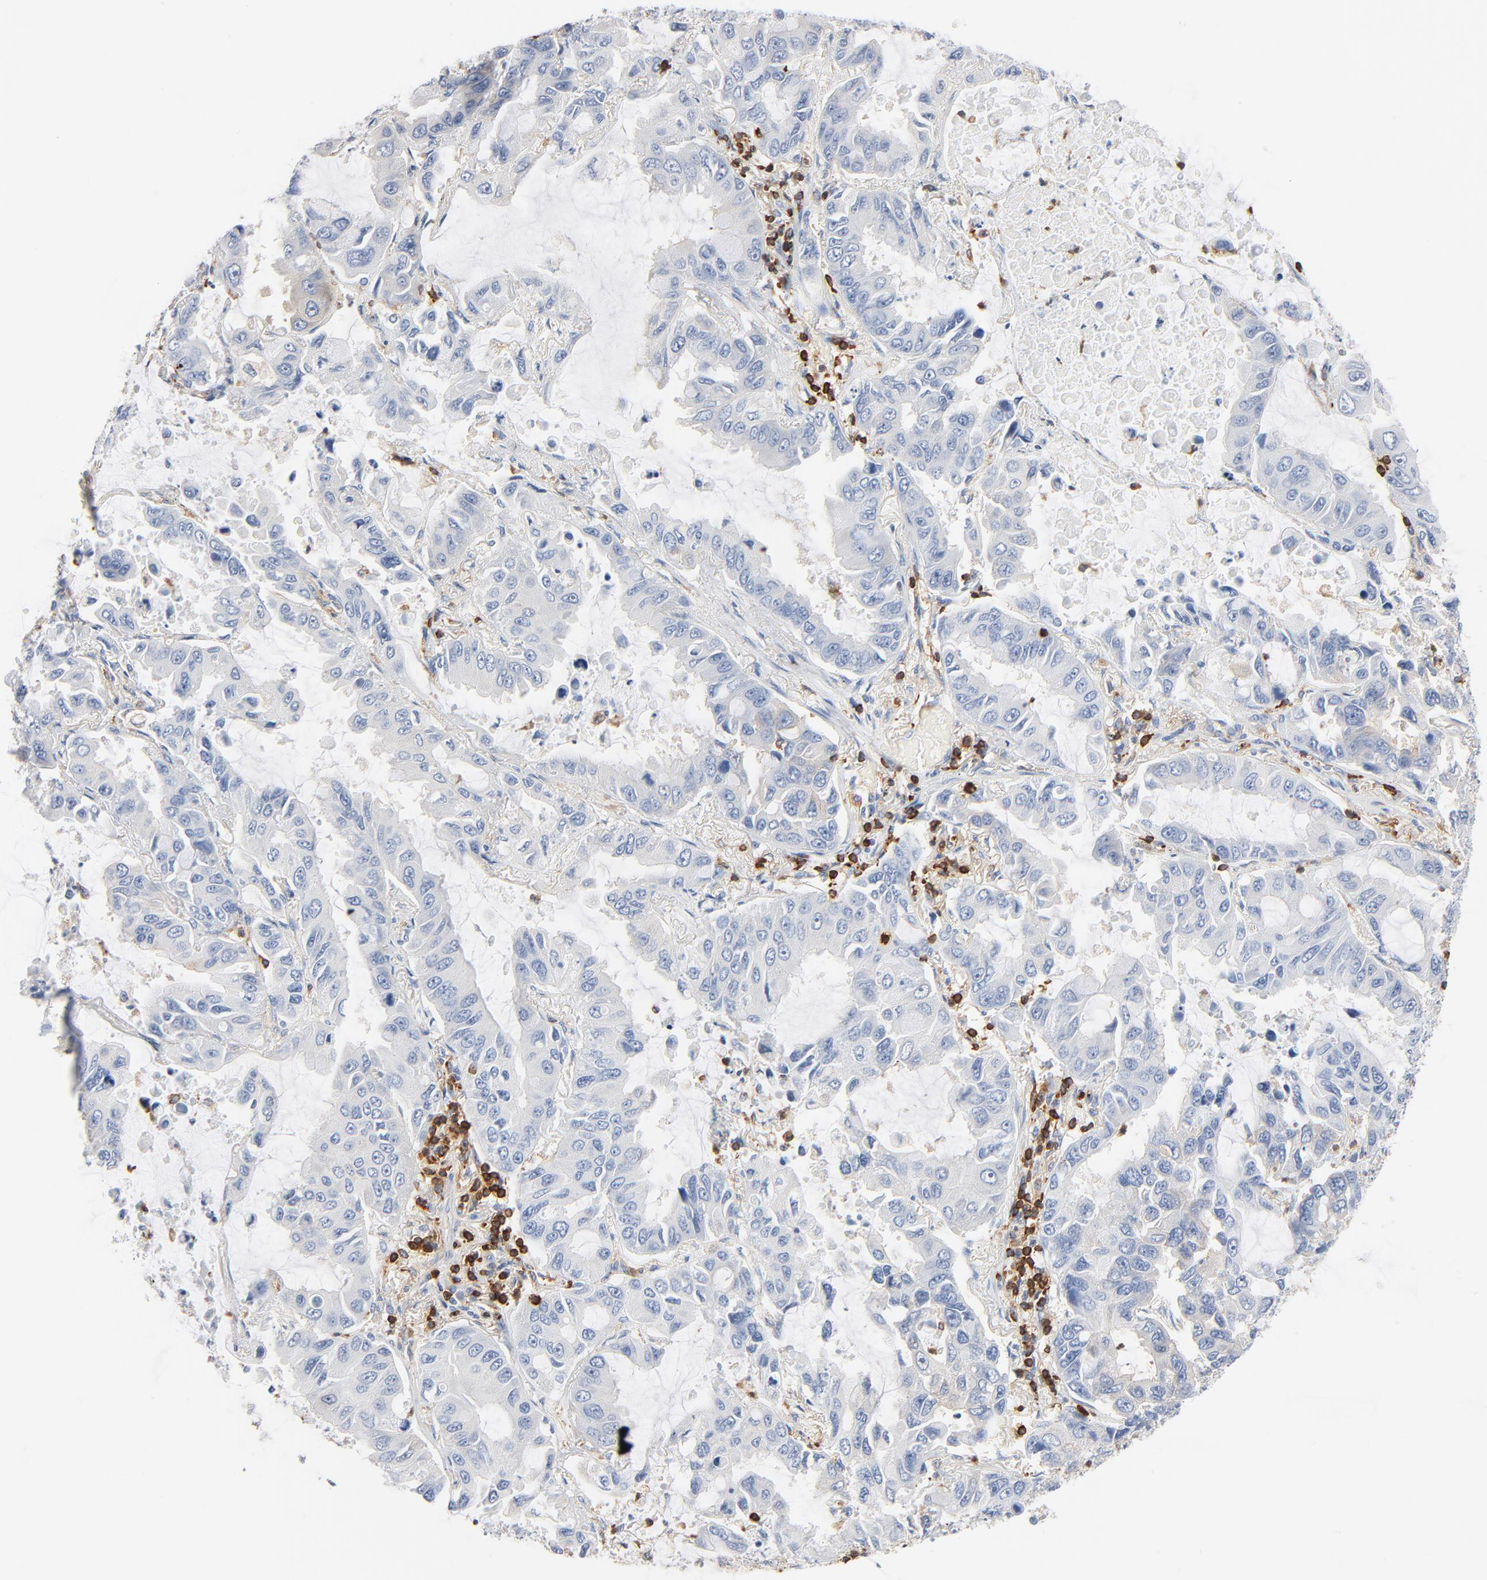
{"staining": {"intensity": "negative", "quantity": "none", "location": "none"}, "tissue": "lung cancer", "cell_type": "Tumor cells", "image_type": "cancer", "snomed": [{"axis": "morphology", "description": "Adenocarcinoma, NOS"}, {"axis": "topography", "description": "Lung"}], "caption": "Photomicrograph shows no significant protein positivity in tumor cells of adenocarcinoma (lung).", "gene": "SH3KBP1", "patient": {"sex": "male", "age": 64}}